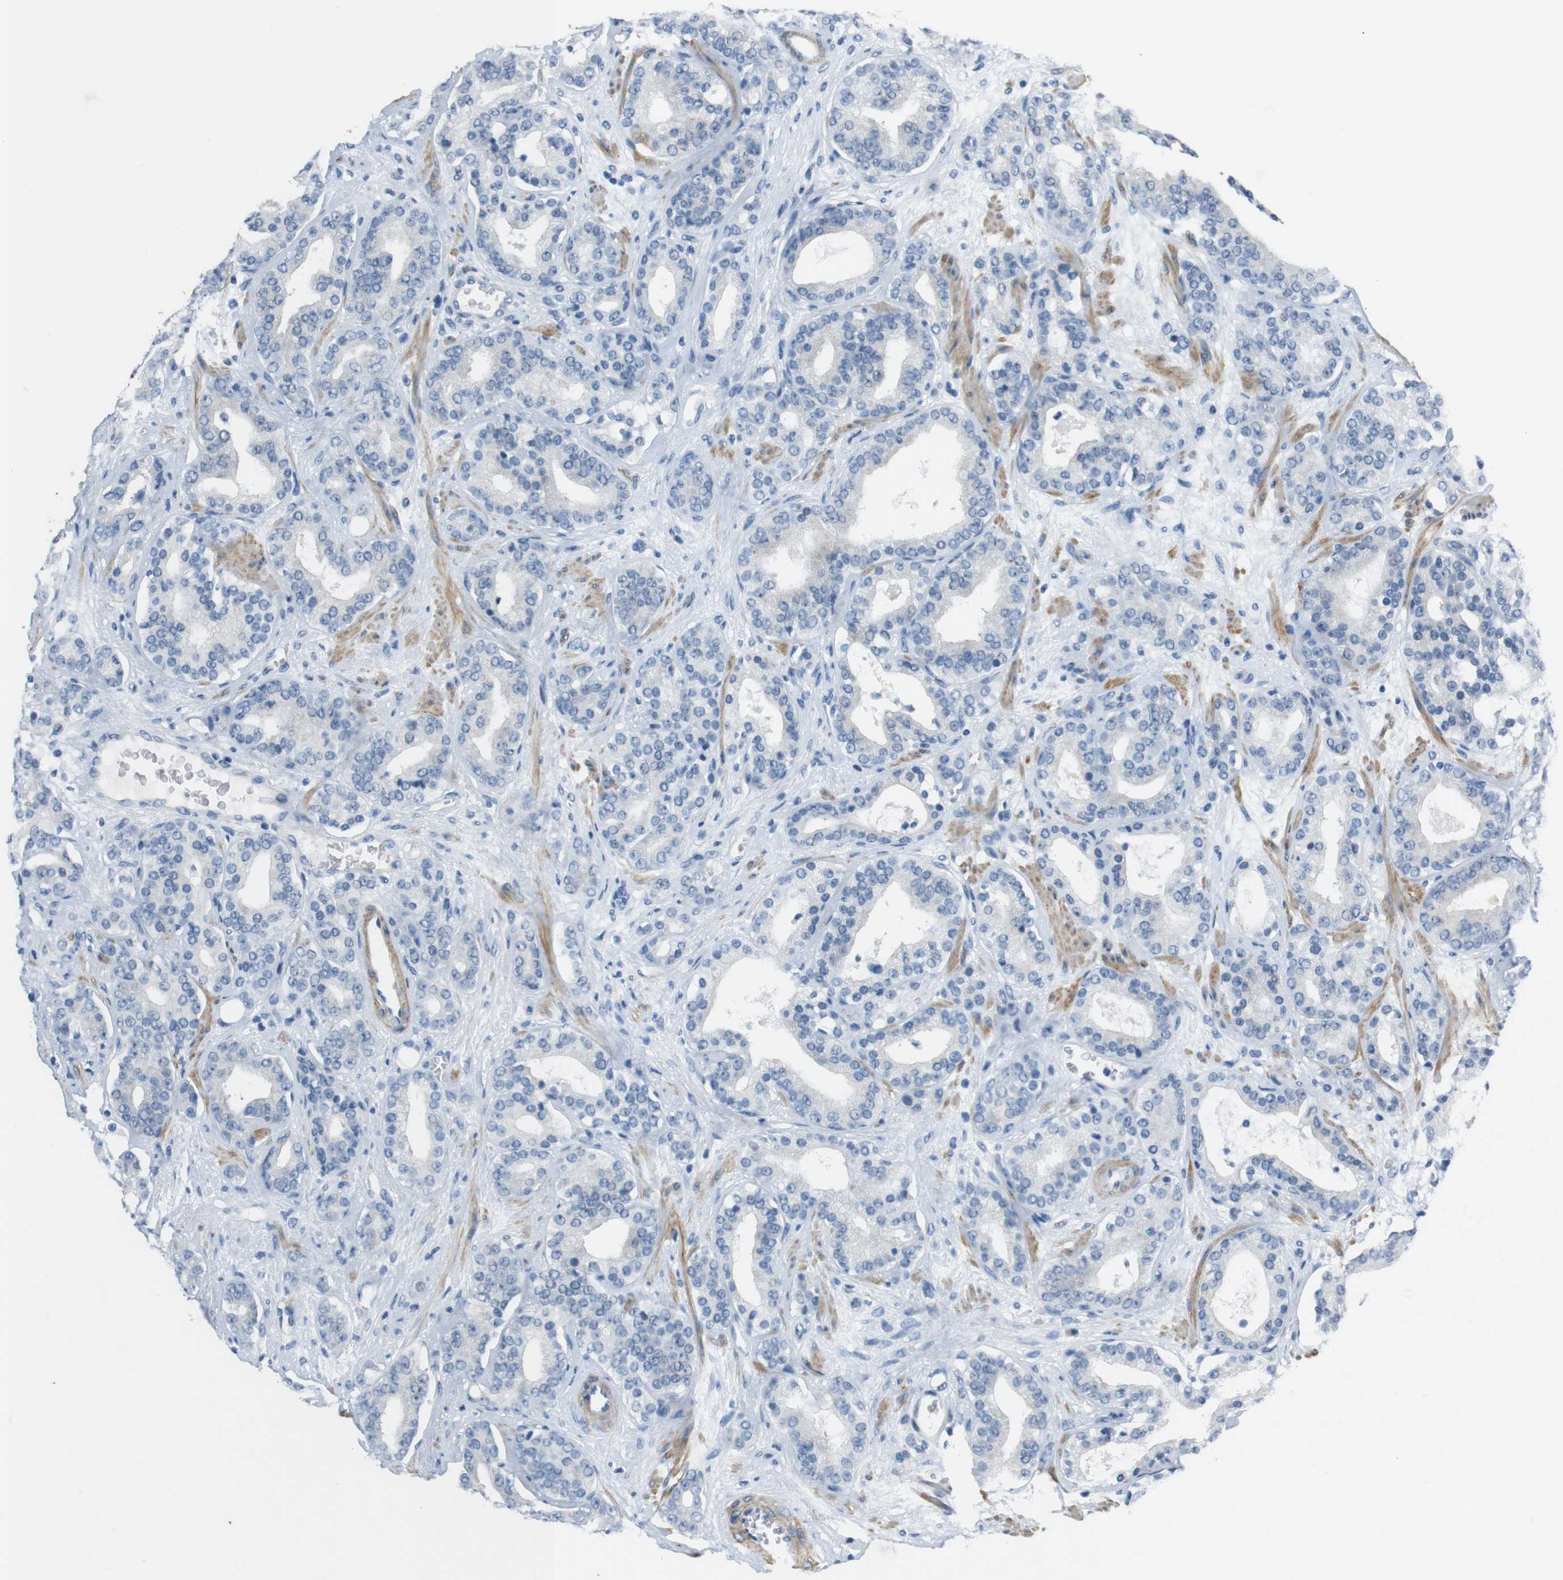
{"staining": {"intensity": "negative", "quantity": "none", "location": "none"}, "tissue": "prostate cancer", "cell_type": "Tumor cells", "image_type": "cancer", "snomed": [{"axis": "morphology", "description": "Adenocarcinoma, Low grade"}, {"axis": "topography", "description": "Prostate"}], "caption": "An immunohistochemistry (IHC) micrograph of low-grade adenocarcinoma (prostate) is shown. There is no staining in tumor cells of low-grade adenocarcinoma (prostate). (Stains: DAB (3,3'-diaminobenzidine) immunohistochemistry with hematoxylin counter stain, Microscopy: brightfield microscopy at high magnification).", "gene": "HRH2", "patient": {"sex": "male", "age": 63}}